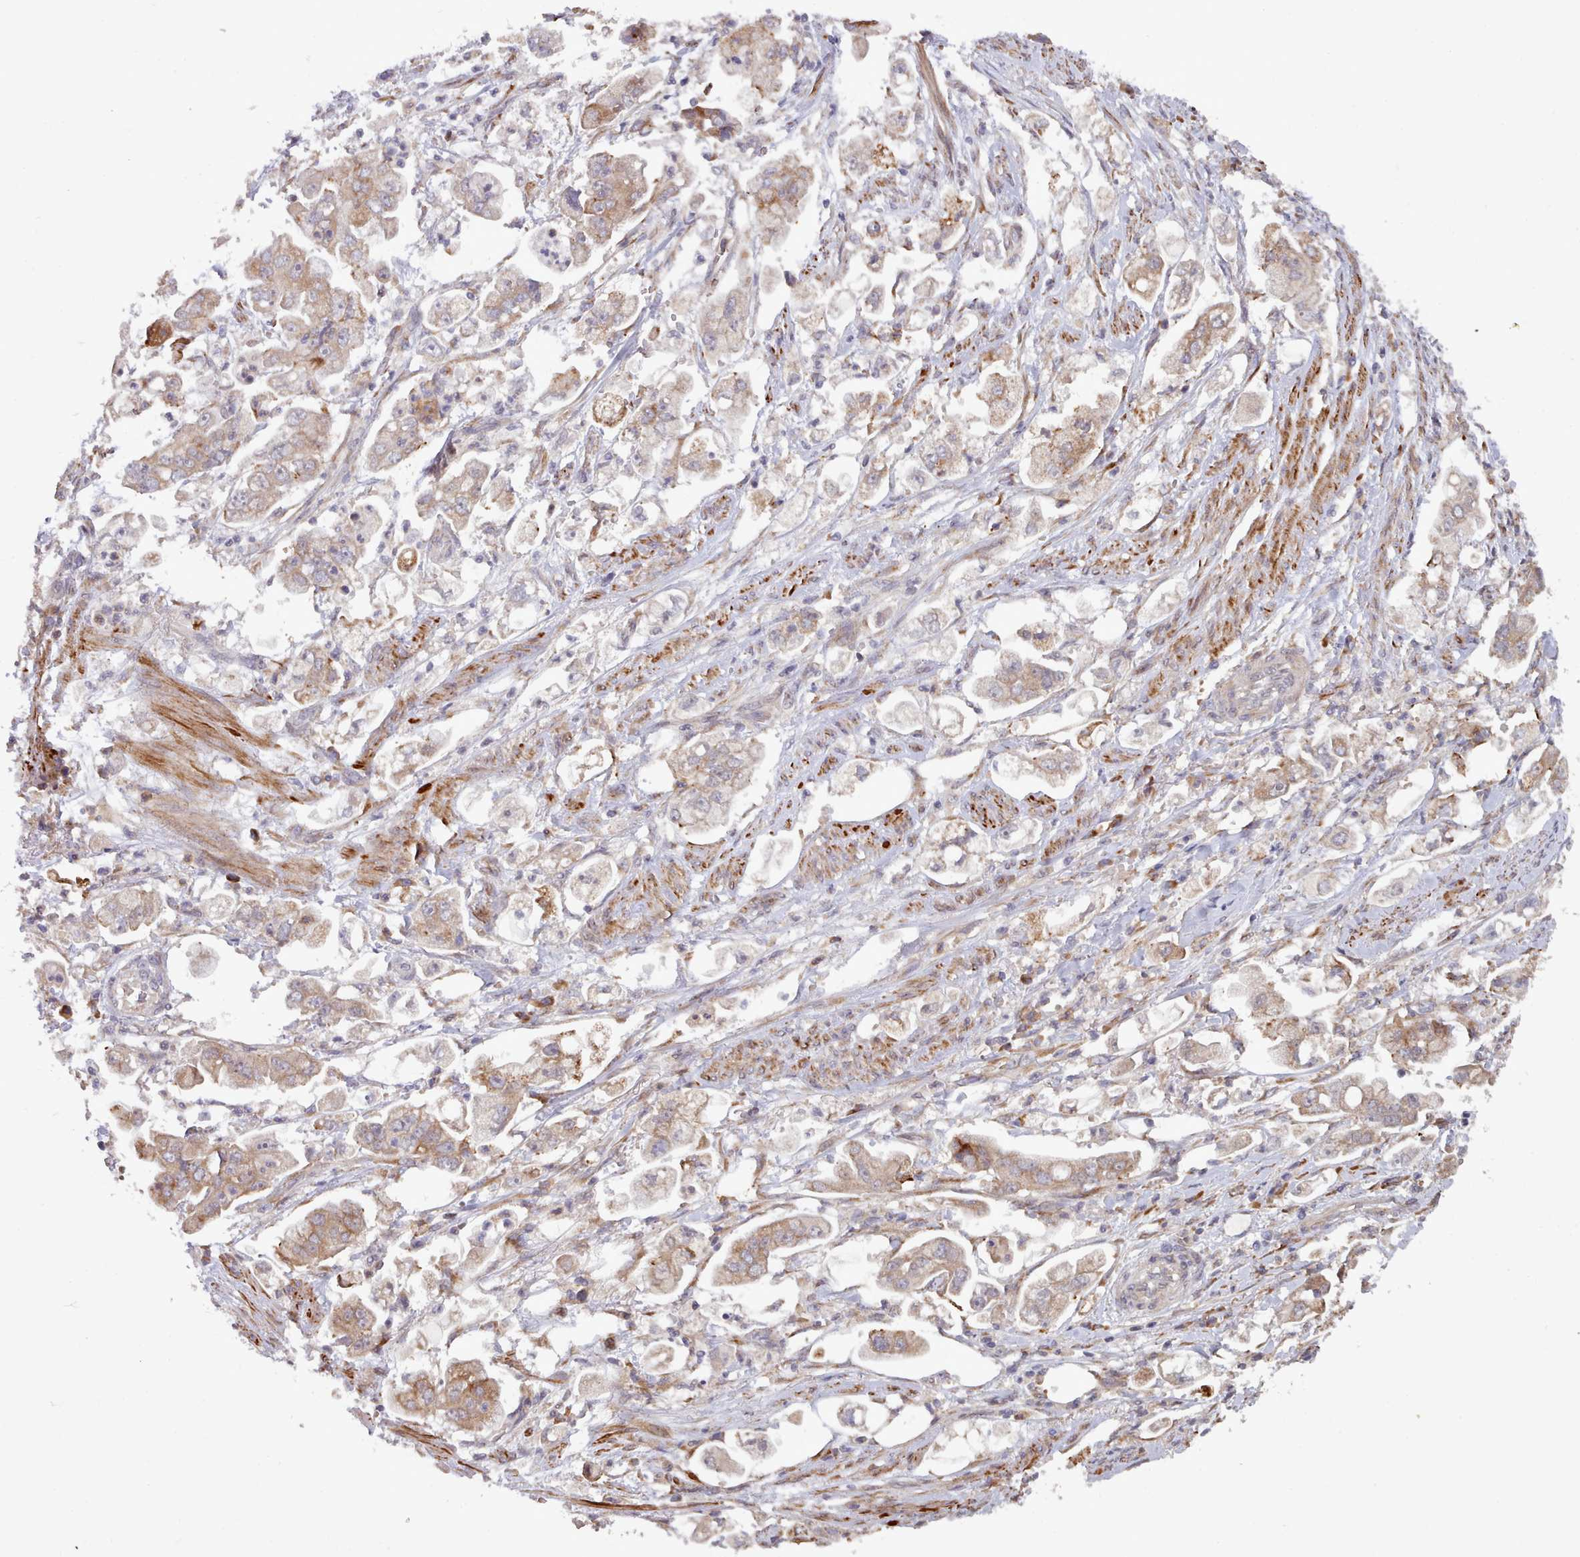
{"staining": {"intensity": "moderate", "quantity": "25%-75%", "location": "cytoplasmic/membranous"}, "tissue": "stomach cancer", "cell_type": "Tumor cells", "image_type": "cancer", "snomed": [{"axis": "morphology", "description": "Adenocarcinoma, NOS"}, {"axis": "topography", "description": "Stomach"}], "caption": "Brown immunohistochemical staining in human stomach cancer (adenocarcinoma) reveals moderate cytoplasmic/membranous positivity in about 25%-75% of tumor cells.", "gene": "TRIM26", "patient": {"sex": "male", "age": 62}}